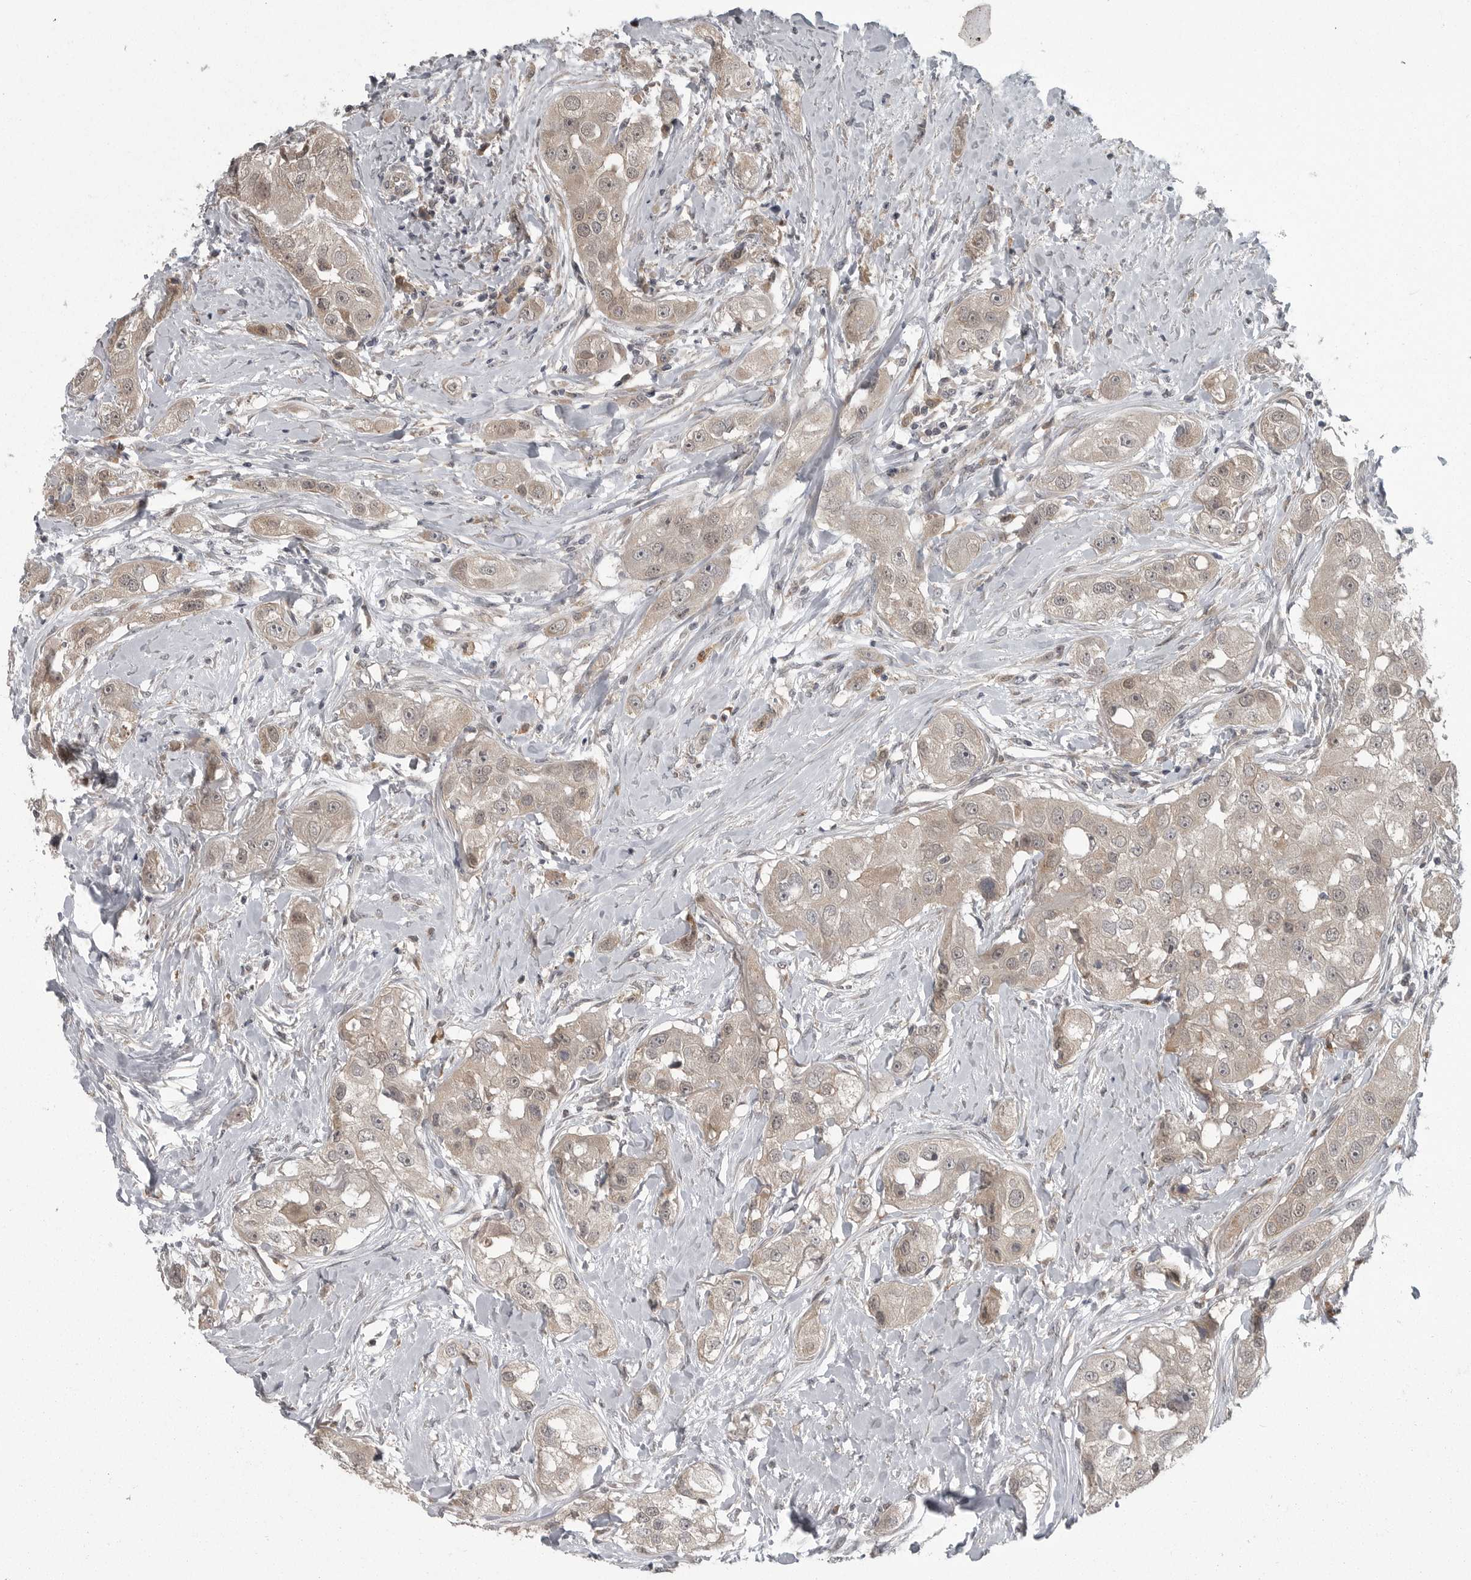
{"staining": {"intensity": "weak", "quantity": "25%-75%", "location": "cytoplasmic/membranous"}, "tissue": "head and neck cancer", "cell_type": "Tumor cells", "image_type": "cancer", "snomed": [{"axis": "morphology", "description": "Normal tissue, NOS"}, {"axis": "morphology", "description": "Squamous cell carcinoma, NOS"}, {"axis": "topography", "description": "Skeletal muscle"}, {"axis": "topography", "description": "Head-Neck"}], "caption": "A photomicrograph showing weak cytoplasmic/membranous staining in about 25%-75% of tumor cells in head and neck squamous cell carcinoma, as visualized by brown immunohistochemical staining.", "gene": "PPP1R9A", "patient": {"sex": "male", "age": 51}}